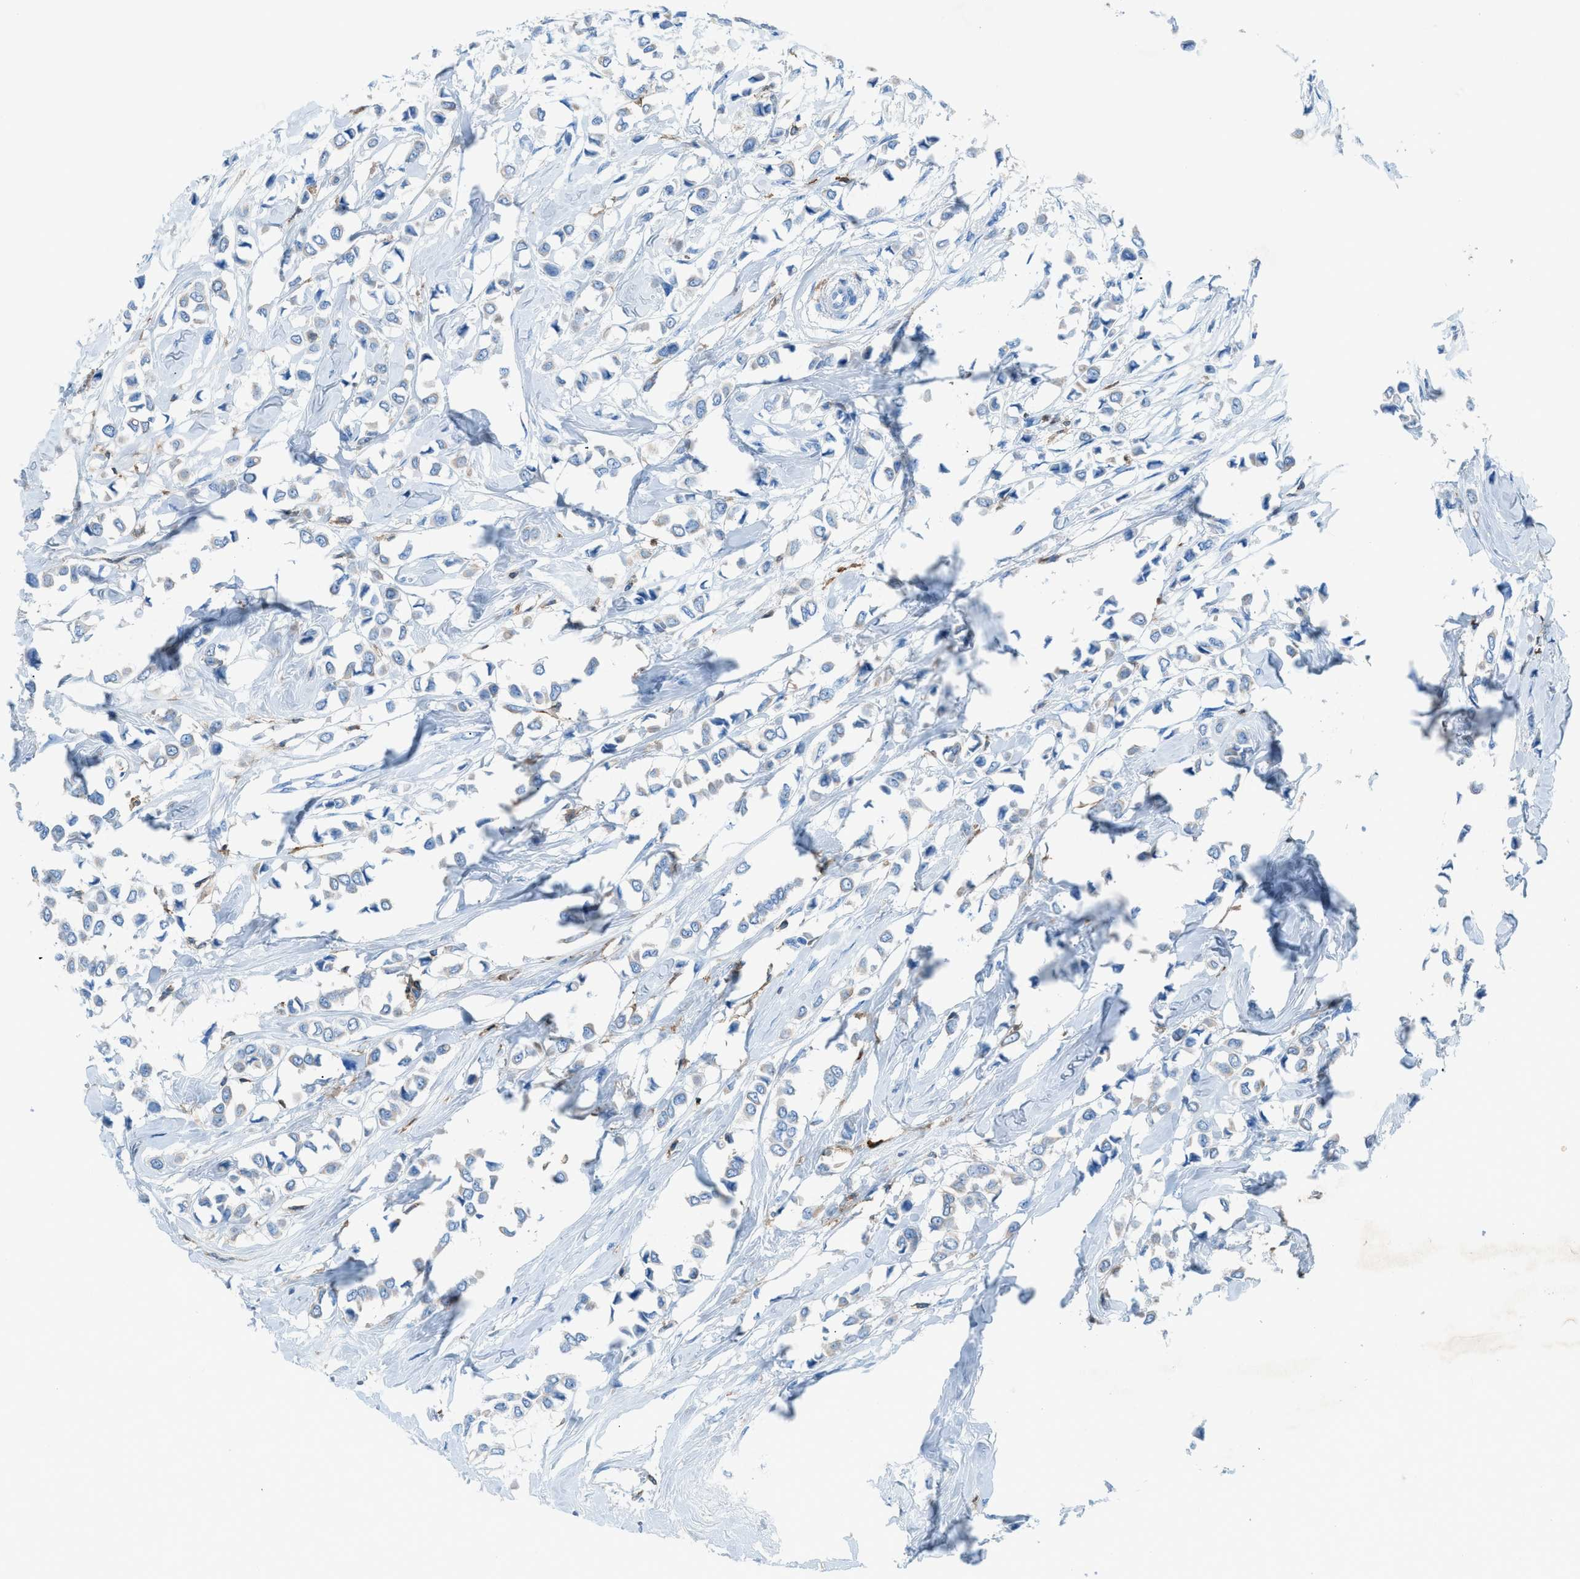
{"staining": {"intensity": "negative", "quantity": "none", "location": "none"}, "tissue": "breast cancer", "cell_type": "Tumor cells", "image_type": "cancer", "snomed": [{"axis": "morphology", "description": "Lobular carcinoma"}, {"axis": "topography", "description": "Breast"}], "caption": "Breast cancer was stained to show a protein in brown. There is no significant staining in tumor cells. (Brightfield microscopy of DAB (3,3'-diaminobenzidine) immunohistochemistry at high magnification).", "gene": "ITGB2", "patient": {"sex": "female", "age": 51}}